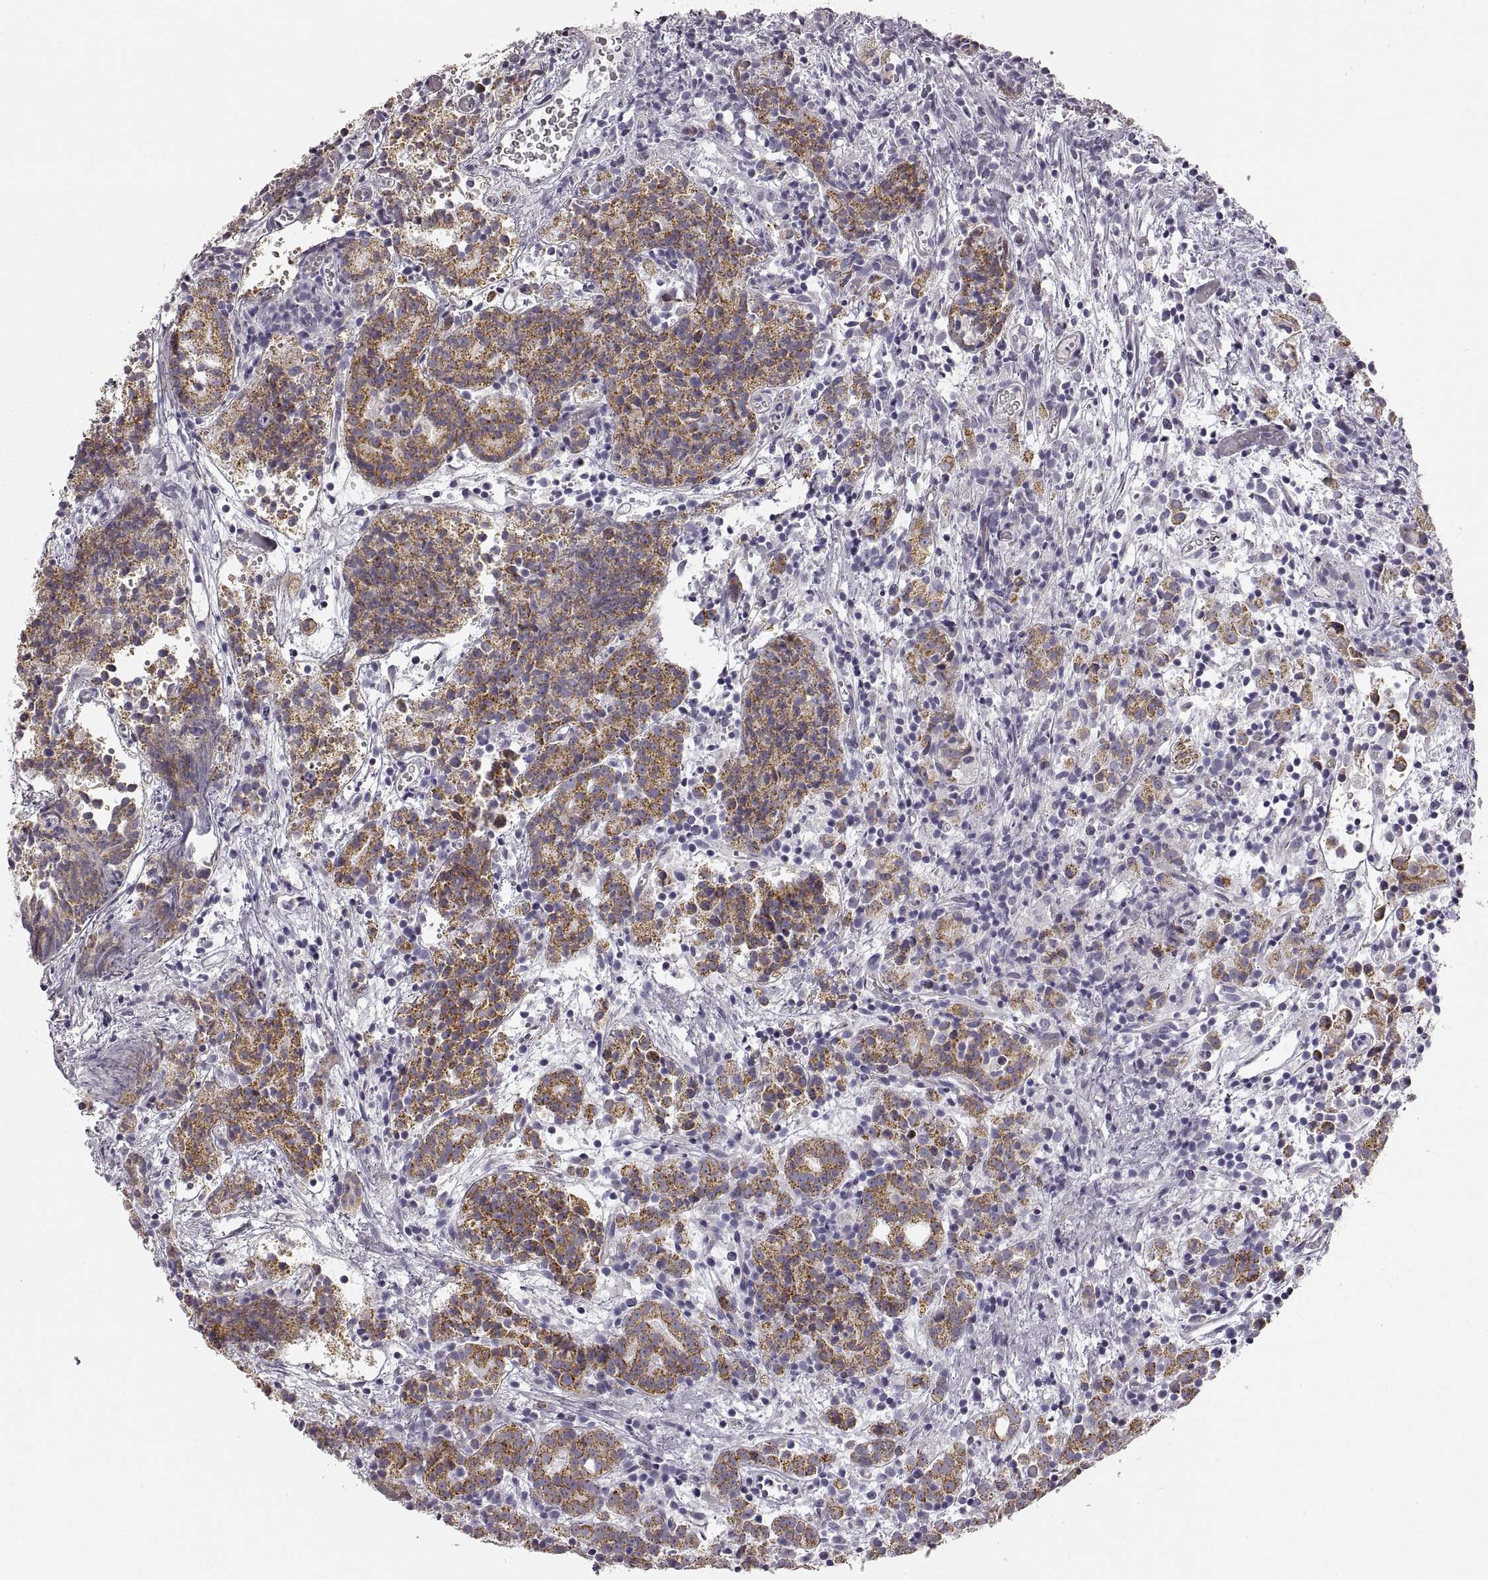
{"staining": {"intensity": "moderate", "quantity": ">75%", "location": "cytoplasmic/membranous"}, "tissue": "prostate cancer", "cell_type": "Tumor cells", "image_type": "cancer", "snomed": [{"axis": "morphology", "description": "Adenocarcinoma, High grade"}, {"axis": "topography", "description": "Prostate"}], "caption": "Adenocarcinoma (high-grade) (prostate) stained with a brown dye reveals moderate cytoplasmic/membranous positive positivity in approximately >75% of tumor cells.", "gene": "RDH13", "patient": {"sex": "male", "age": 53}}